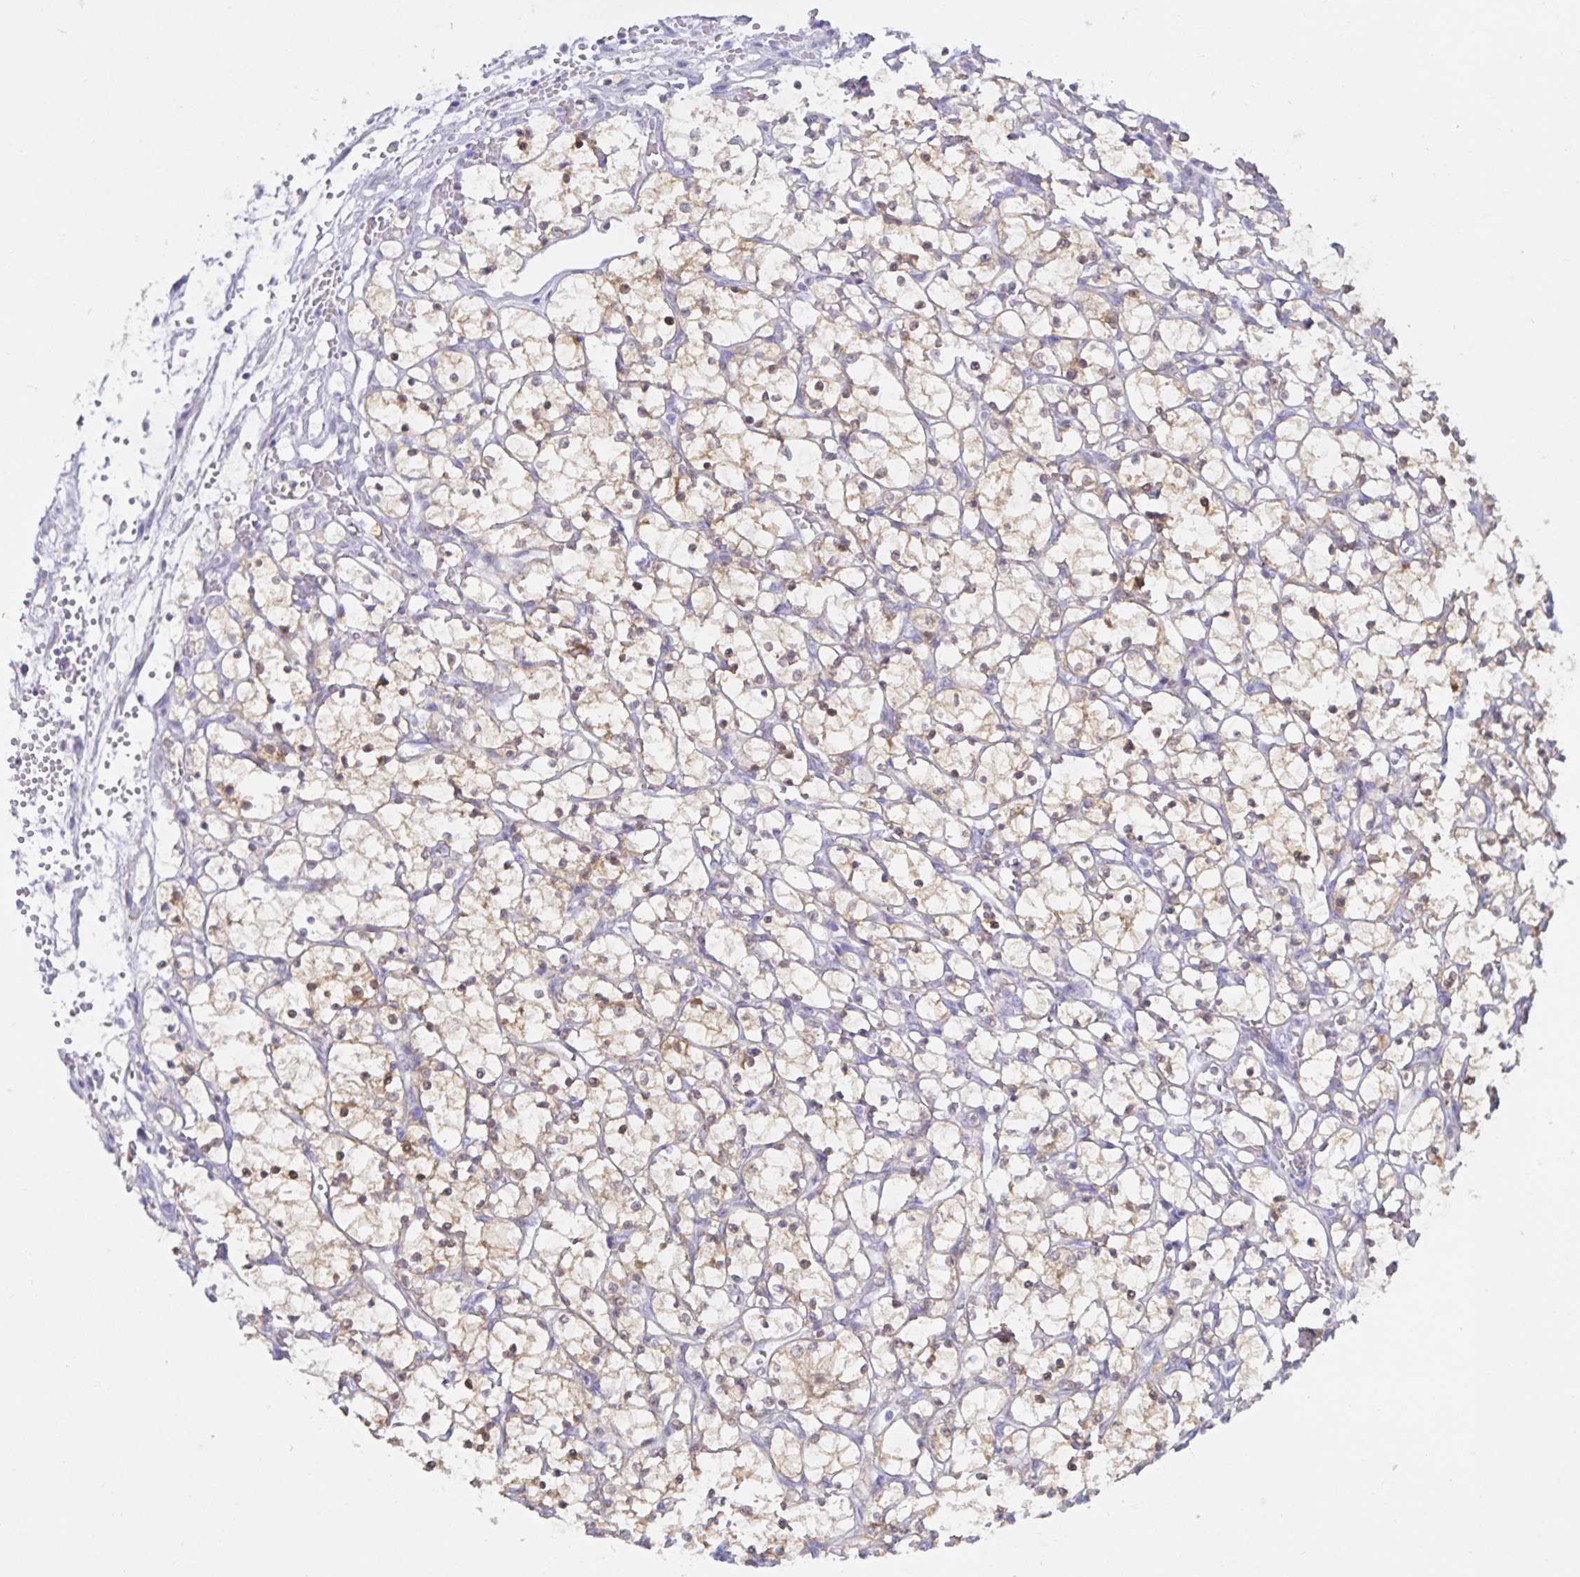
{"staining": {"intensity": "weak", "quantity": "<25%", "location": "cytoplasmic/membranous"}, "tissue": "renal cancer", "cell_type": "Tumor cells", "image_type": "cancer", "snomed": [{"axis": "morphology", "description": "Adenocarcinoma, NOS"}, {"axis": "topography", "description": "Kidney"}], "caption": "High power microscopy histopathology image of an IHC histopathology image of adenocarcinoma (renal), revealing no significant expression in tumor cells. (DAB (3,3'-diaminobenzidine) IHC, high magnification).", "gene": "MON2", "patient": {"sex": "female", "age": 69}}